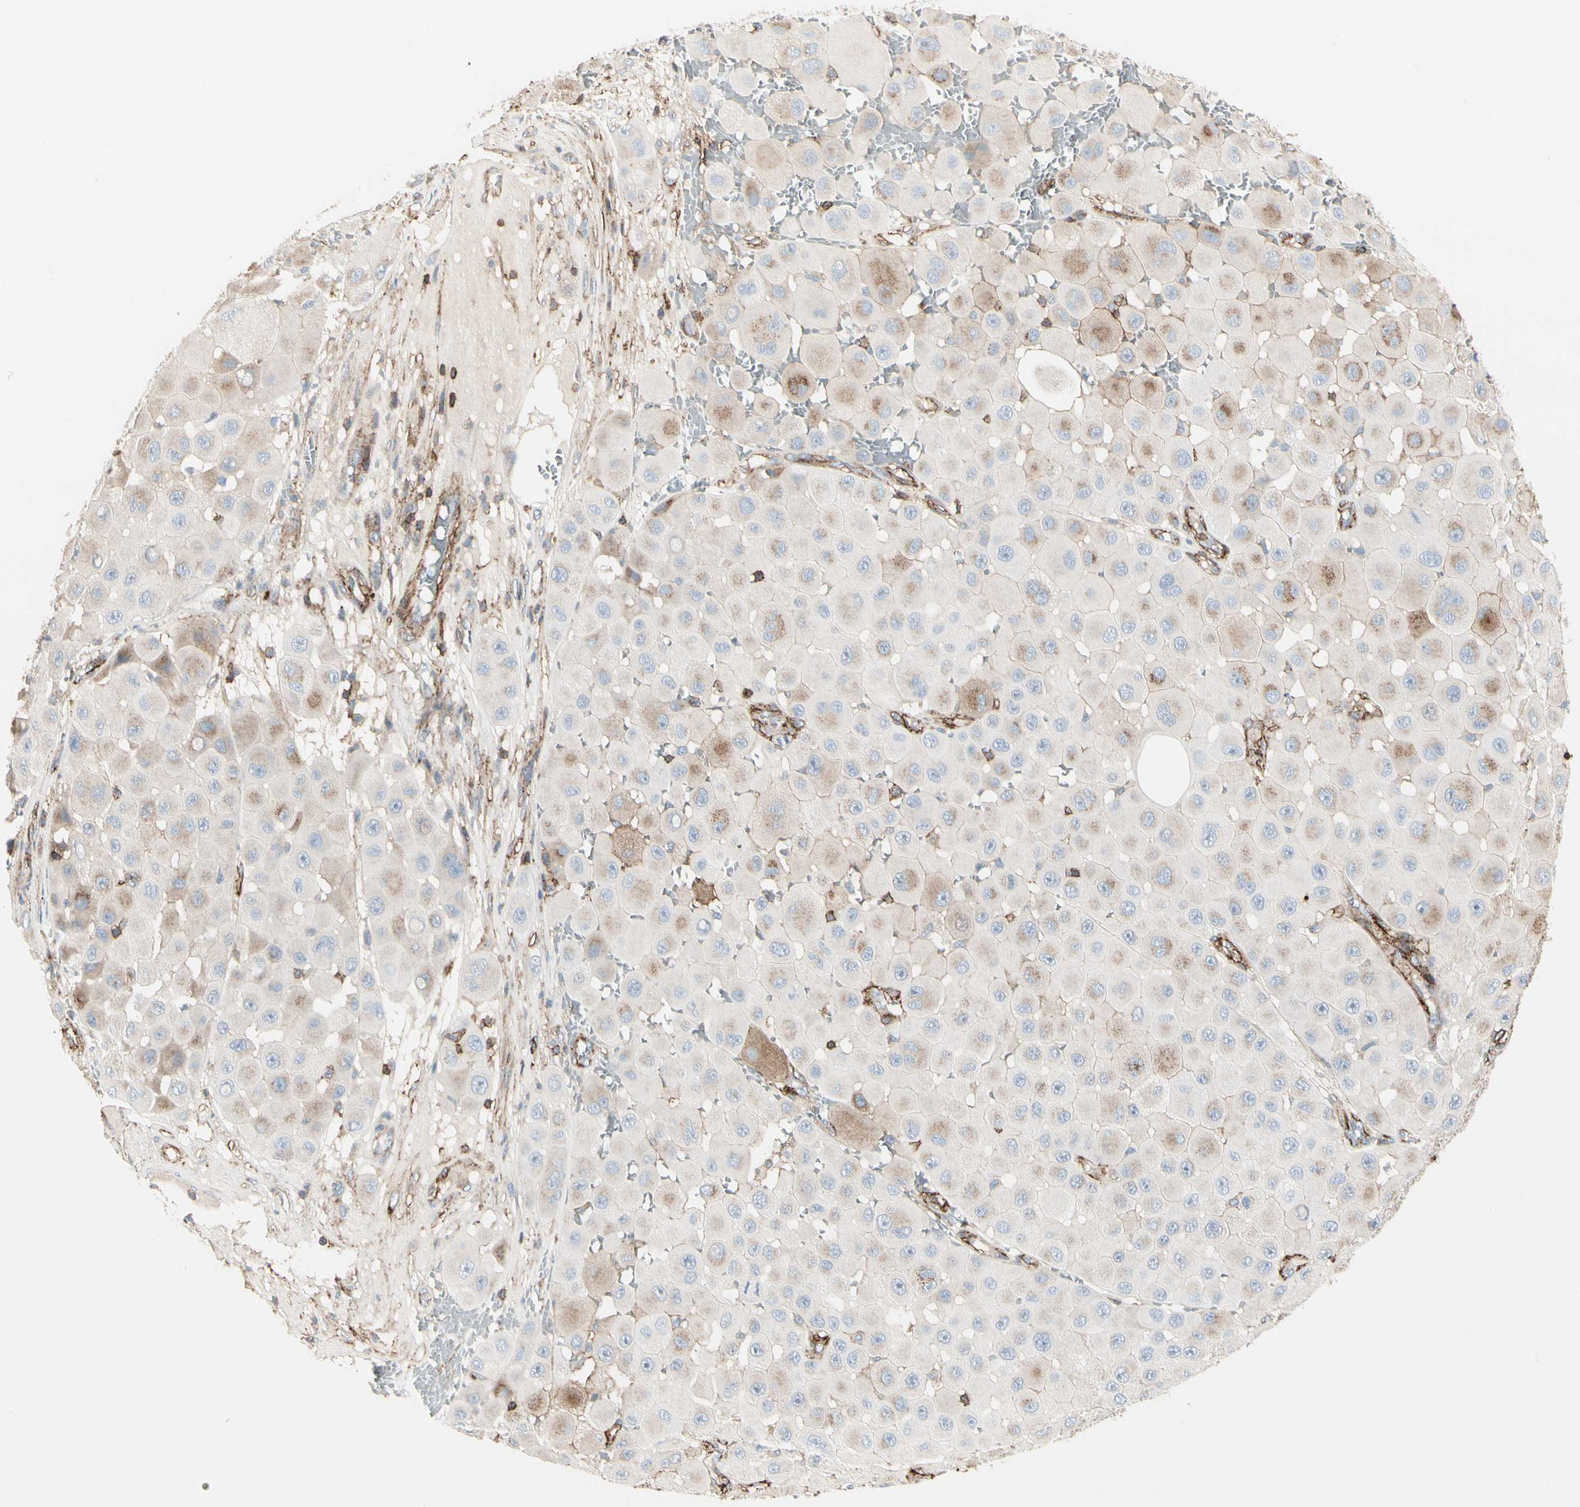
{"staining": {"intensity": "weak", "quantity": "<25%", "location": "cytoplasmic/membranous"}, "tissue": "melanoma", "cell_type": "Tumor cells", "image_type": "cancer", "snomed": [{"axis": "morphology", "description": "Malignant melanoma, NOS"}, {"axis": "topography", "description": "Skin"}], "caption": "Tumor cells are negative for brown protein staining in melanoma. The staining is performed using DAB (3,3'-diaminobenzidine) brown chromogen with nuclei counter-stained in using hematoxylin.", "gene": "CLEC2B", "patient": {"sex": "female", "age": 81}}